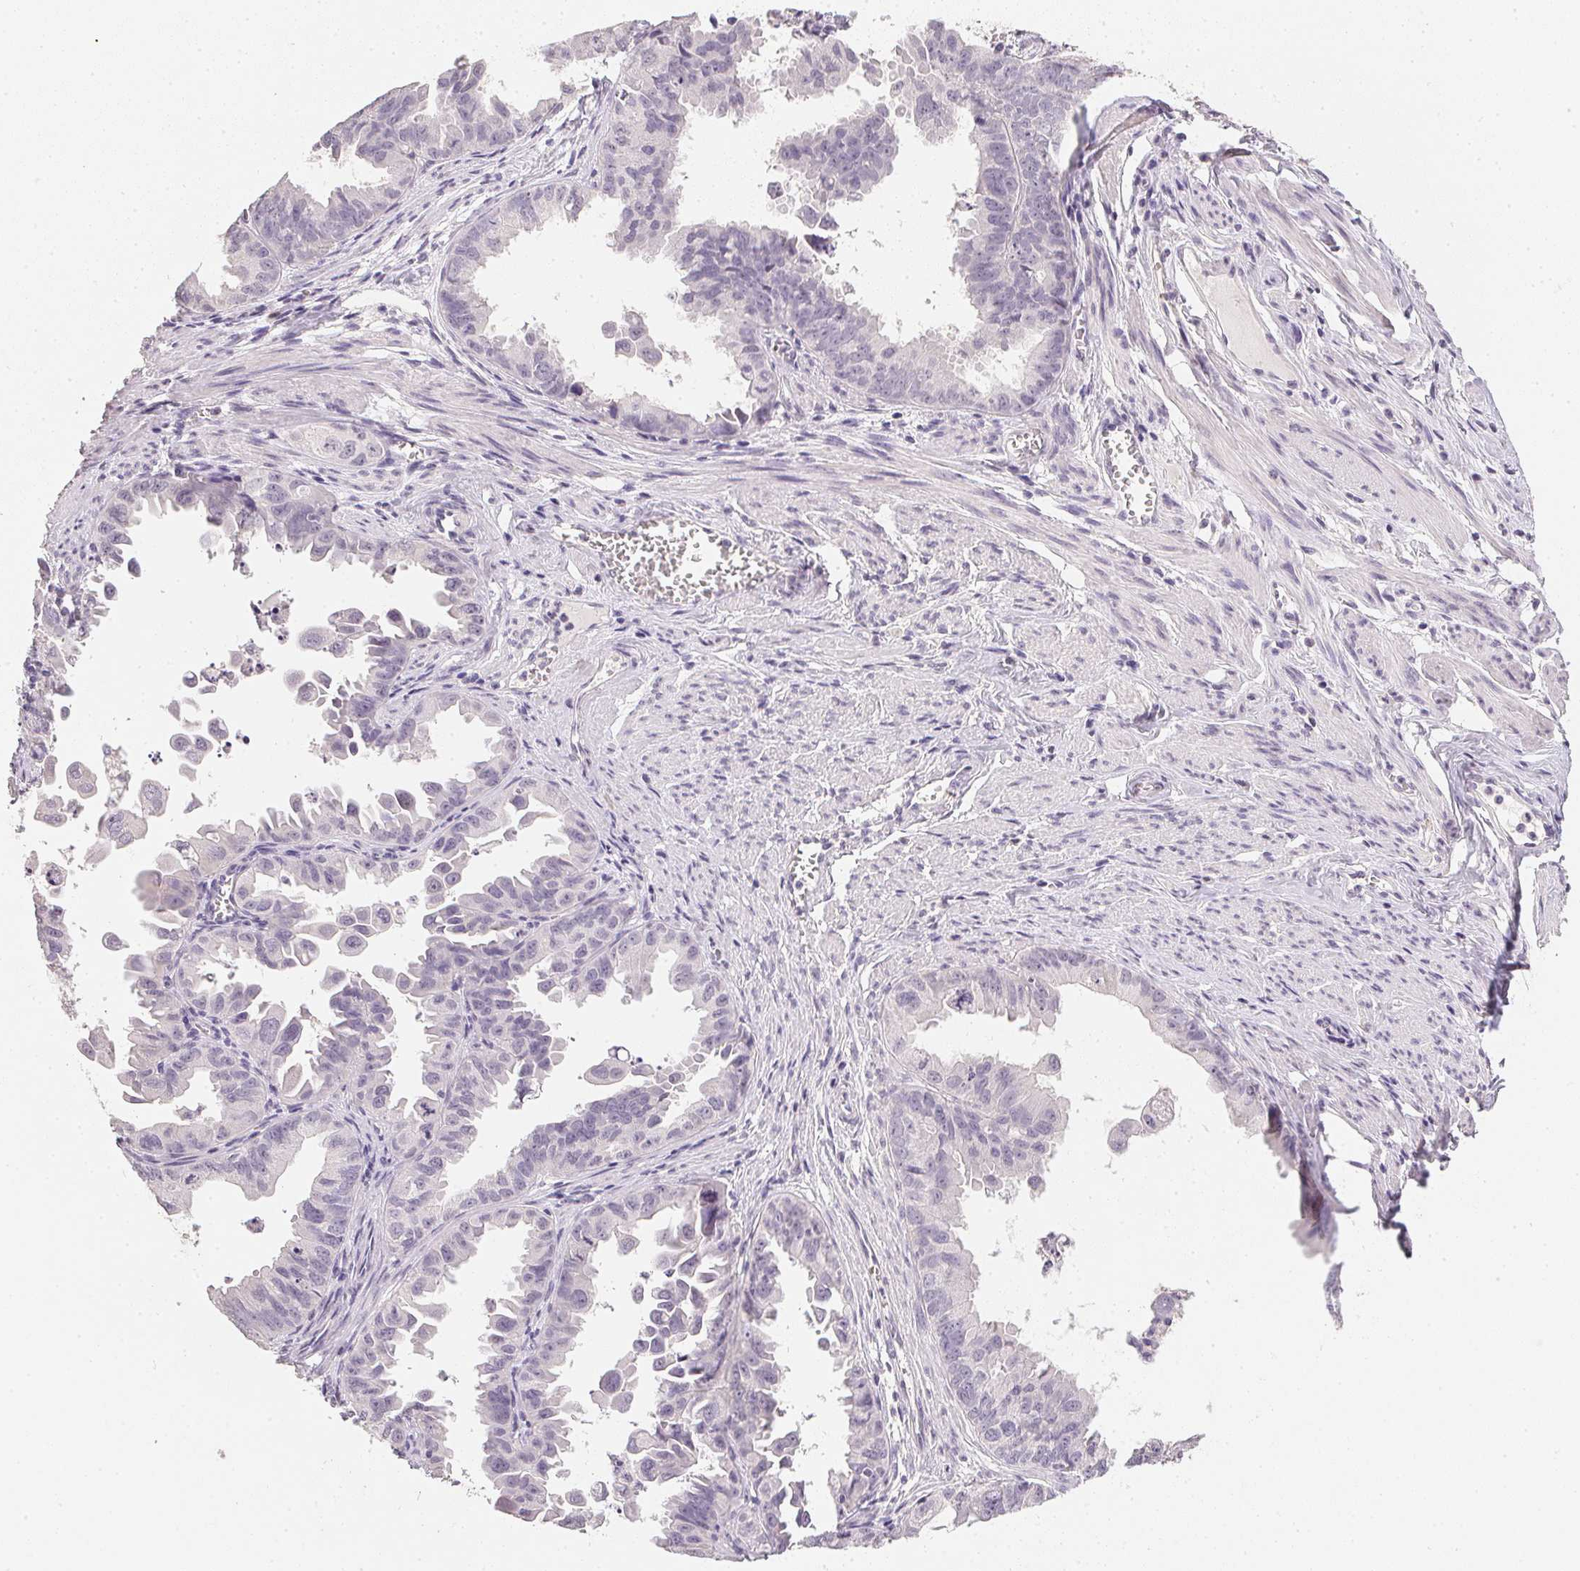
{"staining": {"intensity": "negative", "quantity": "none", "location": "none"}, "tissue": "ovarian cancer", "cell_type": "Tumor cells", "image_type": "cancer", "snomed": [{"axis": "morphology", "description": "Carcinoma, endometroid"}, {"axis": "topography", "description": "Ovary"}], "caption": "This is an immunohistochemistry (IHC) histopathology image of human ovarian cancer (endometroid carcinoma). There is no staining in tumor cells.", "gene": "PPY", "patient": {"sex": "female", "age": 85}}